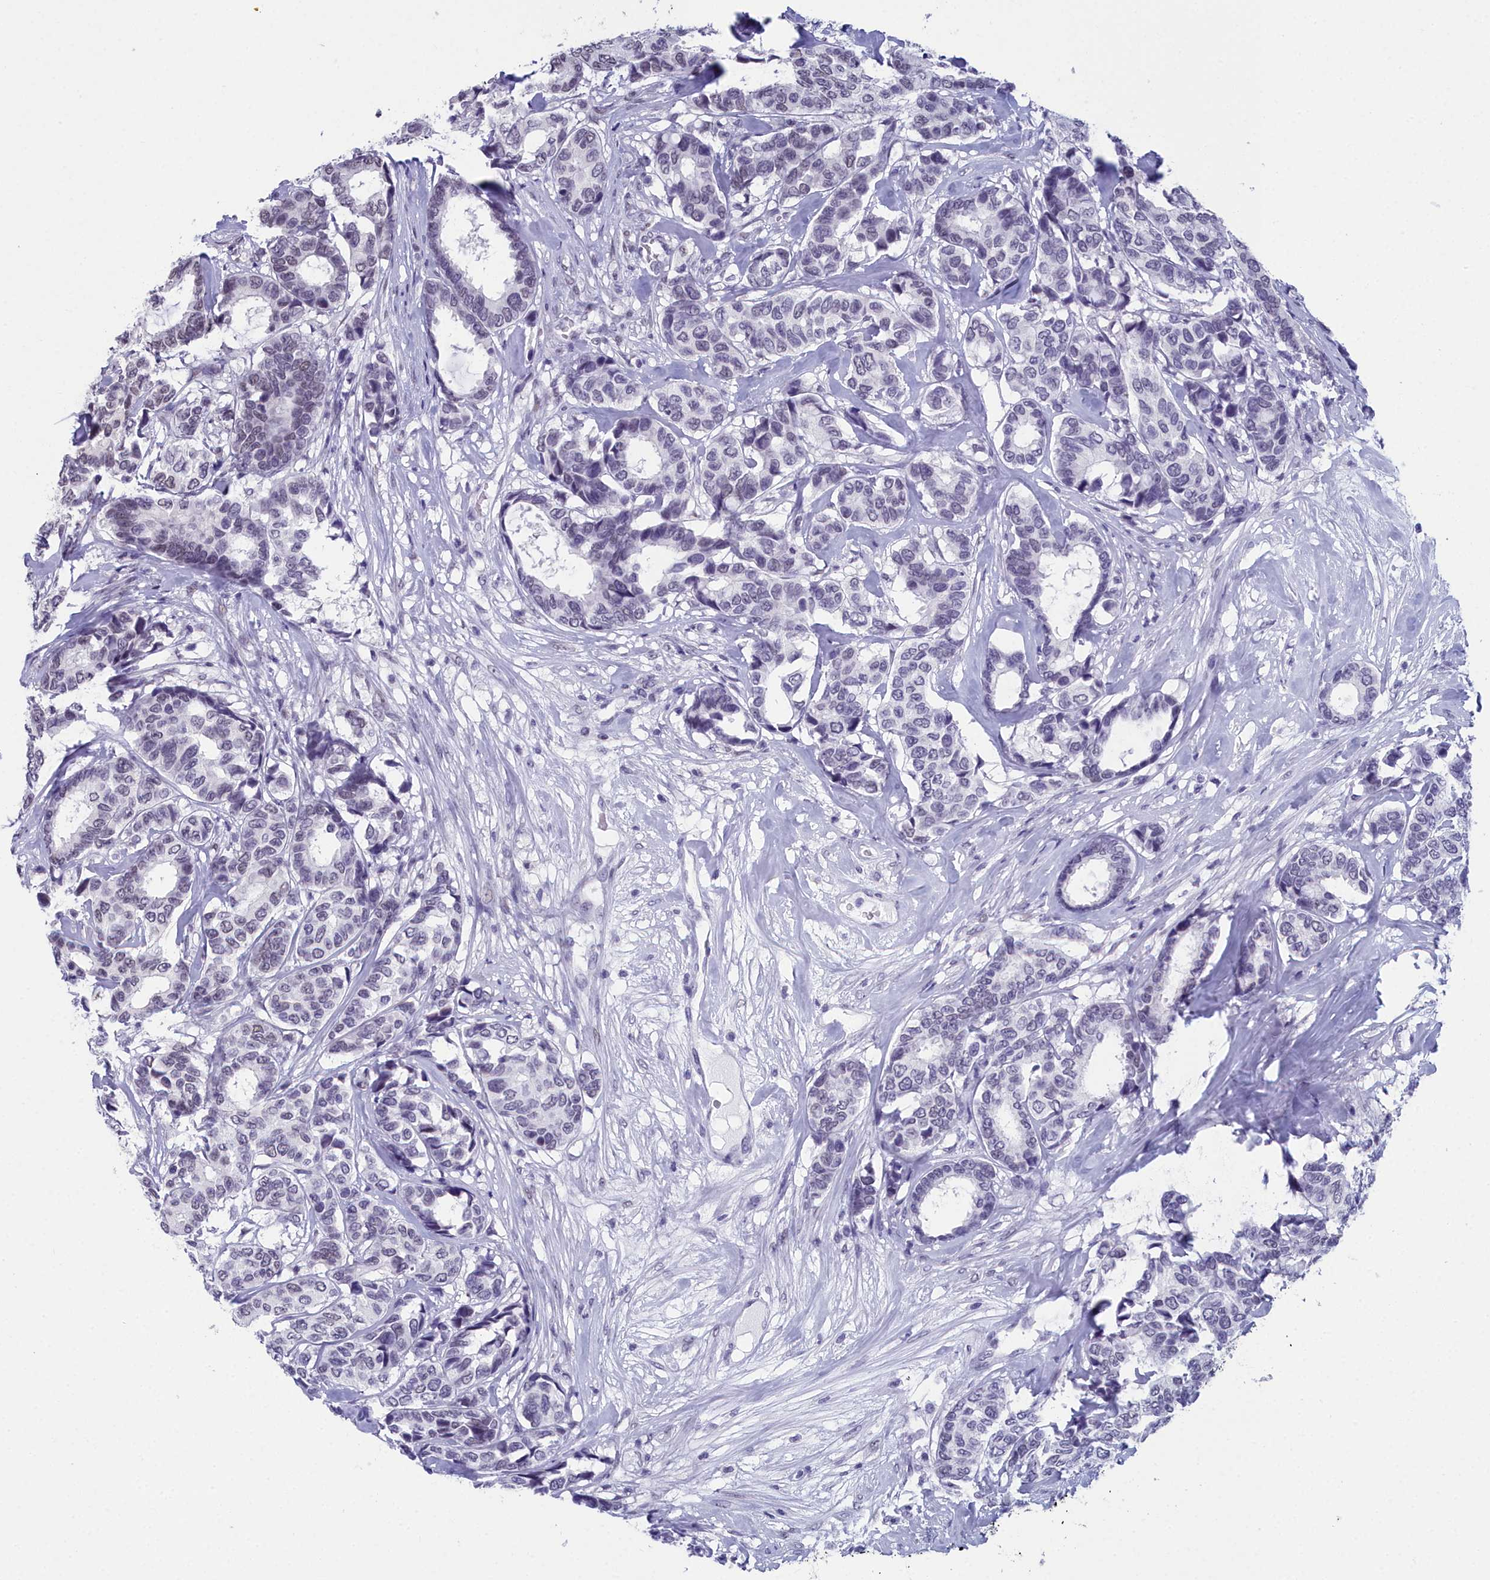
{"staining": {"intensity": "weak", "quantity": "25%-75%", "location": "nuclear"}, "tissue": "breast cancer", "cell_type": "Tumor cells", "image_type": "cancer", "snomed": [{"axis": "morphology", "description": "Duct carcinoma"}, {"axis": "topography", "description": "Breast"}], "caption": "Protein analysis of infiltrating ductal carcinoma (breast) tissue exhibits weak nuclear expression in approximately 25%-75% of tumor cells. (DAB (3,3'-diaminobenzidine) = brown stain, brightfield microscopy at high magnification).", "gene": "CCDC97", "patient": {"sex": "female", "age": 87}}